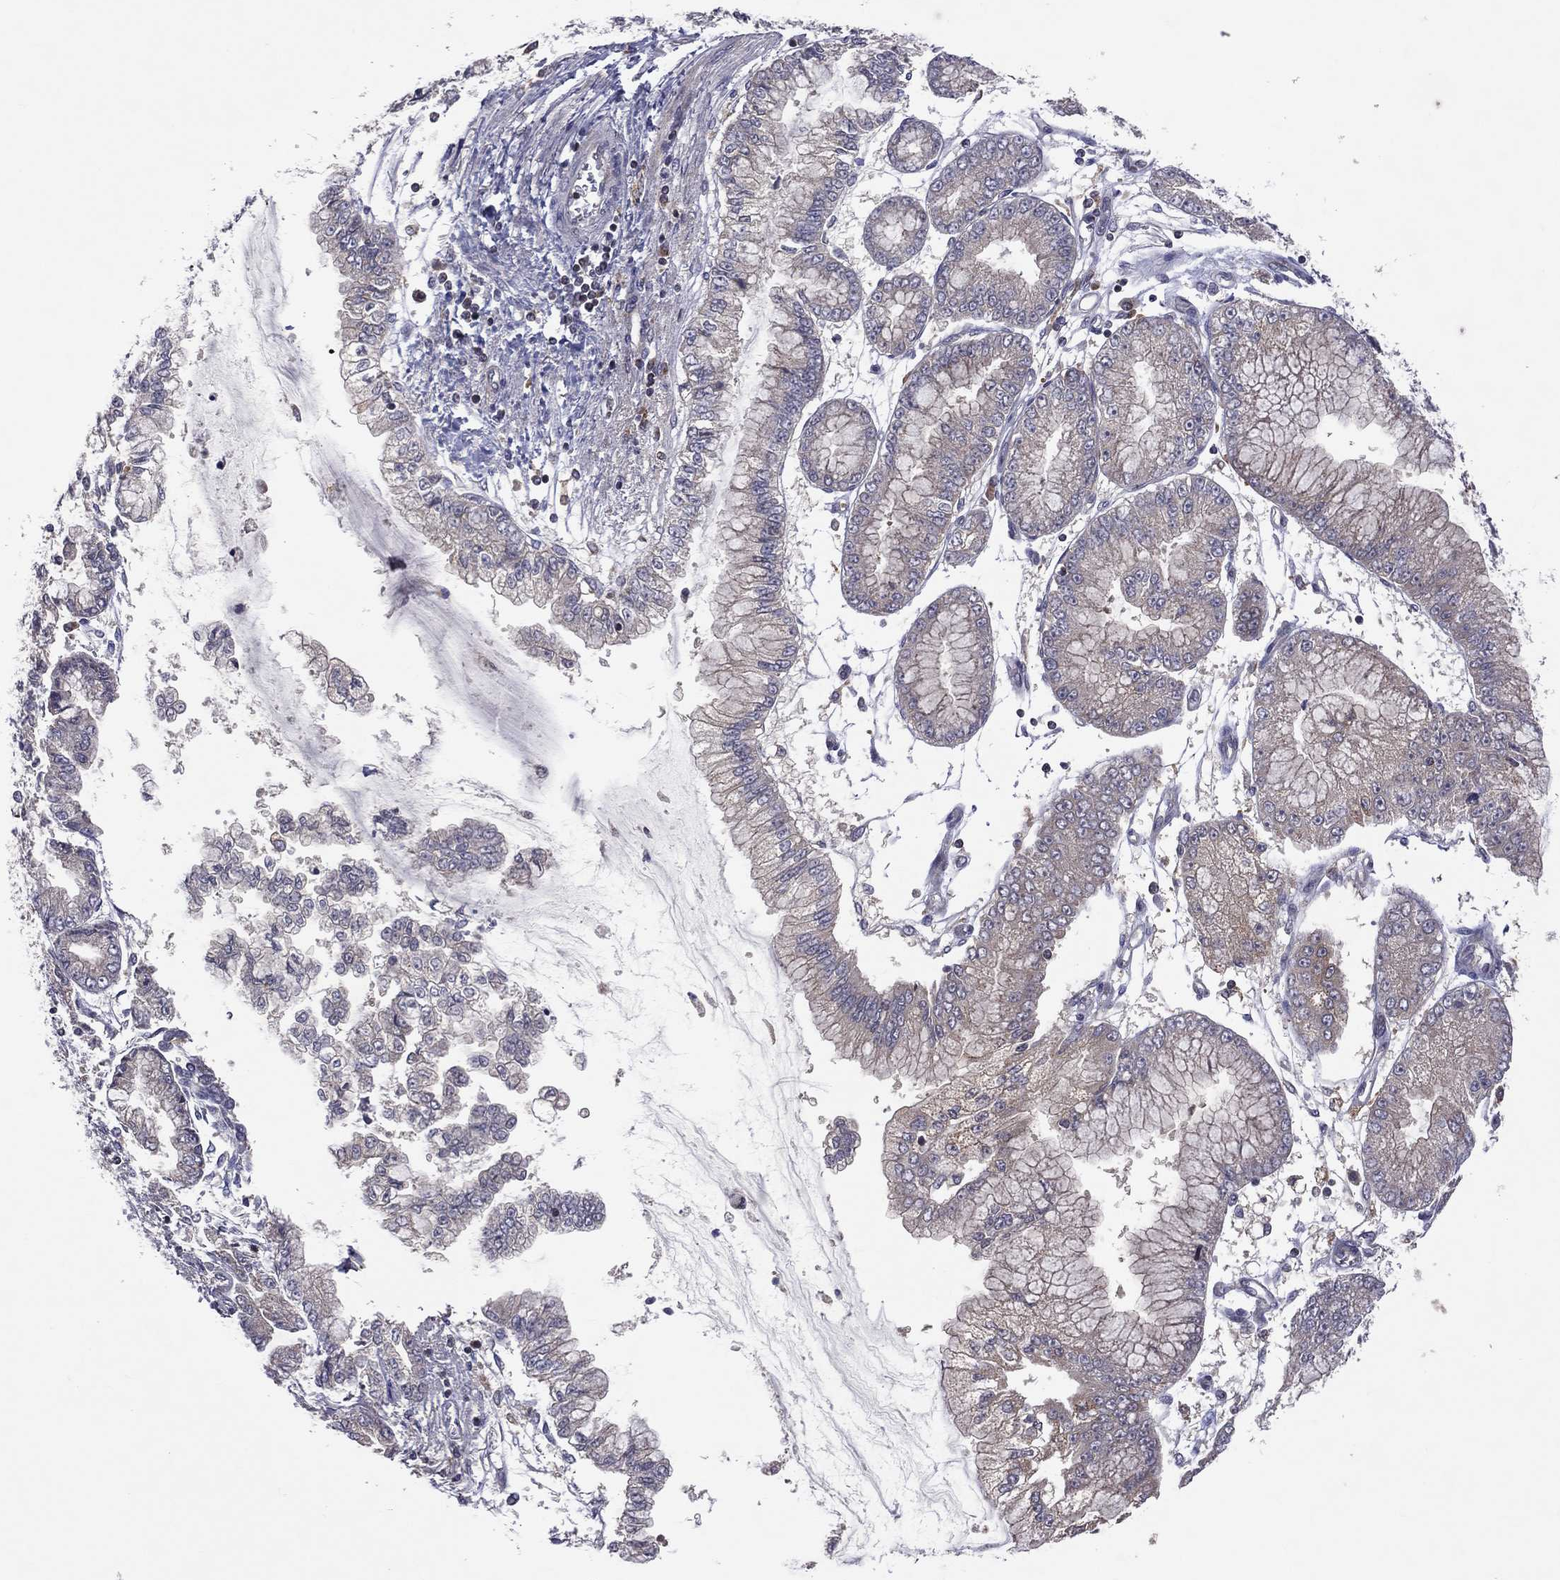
{"staining": {"intensity": "negative", "quantity": "none", "location": "none"}, "tissue": "stomach cancer", "cell_type": "Tumor cells", "image_type": "cancer", "snomed": [{"axis": "morphology", "description": "Adenocarcinoma, NOS"}, {"axis": "topography", "description": "Stomach, upper"}], "caption": "Immunohistochemistry of stomach cancer (adenocarcinoma) shows no positivity in tumor cells. (DAB immunohistochemistry (IHC) with hematoxylin counter stain).", "gene": "STARD3", "patient": {"sex": "female", "age": 74}}